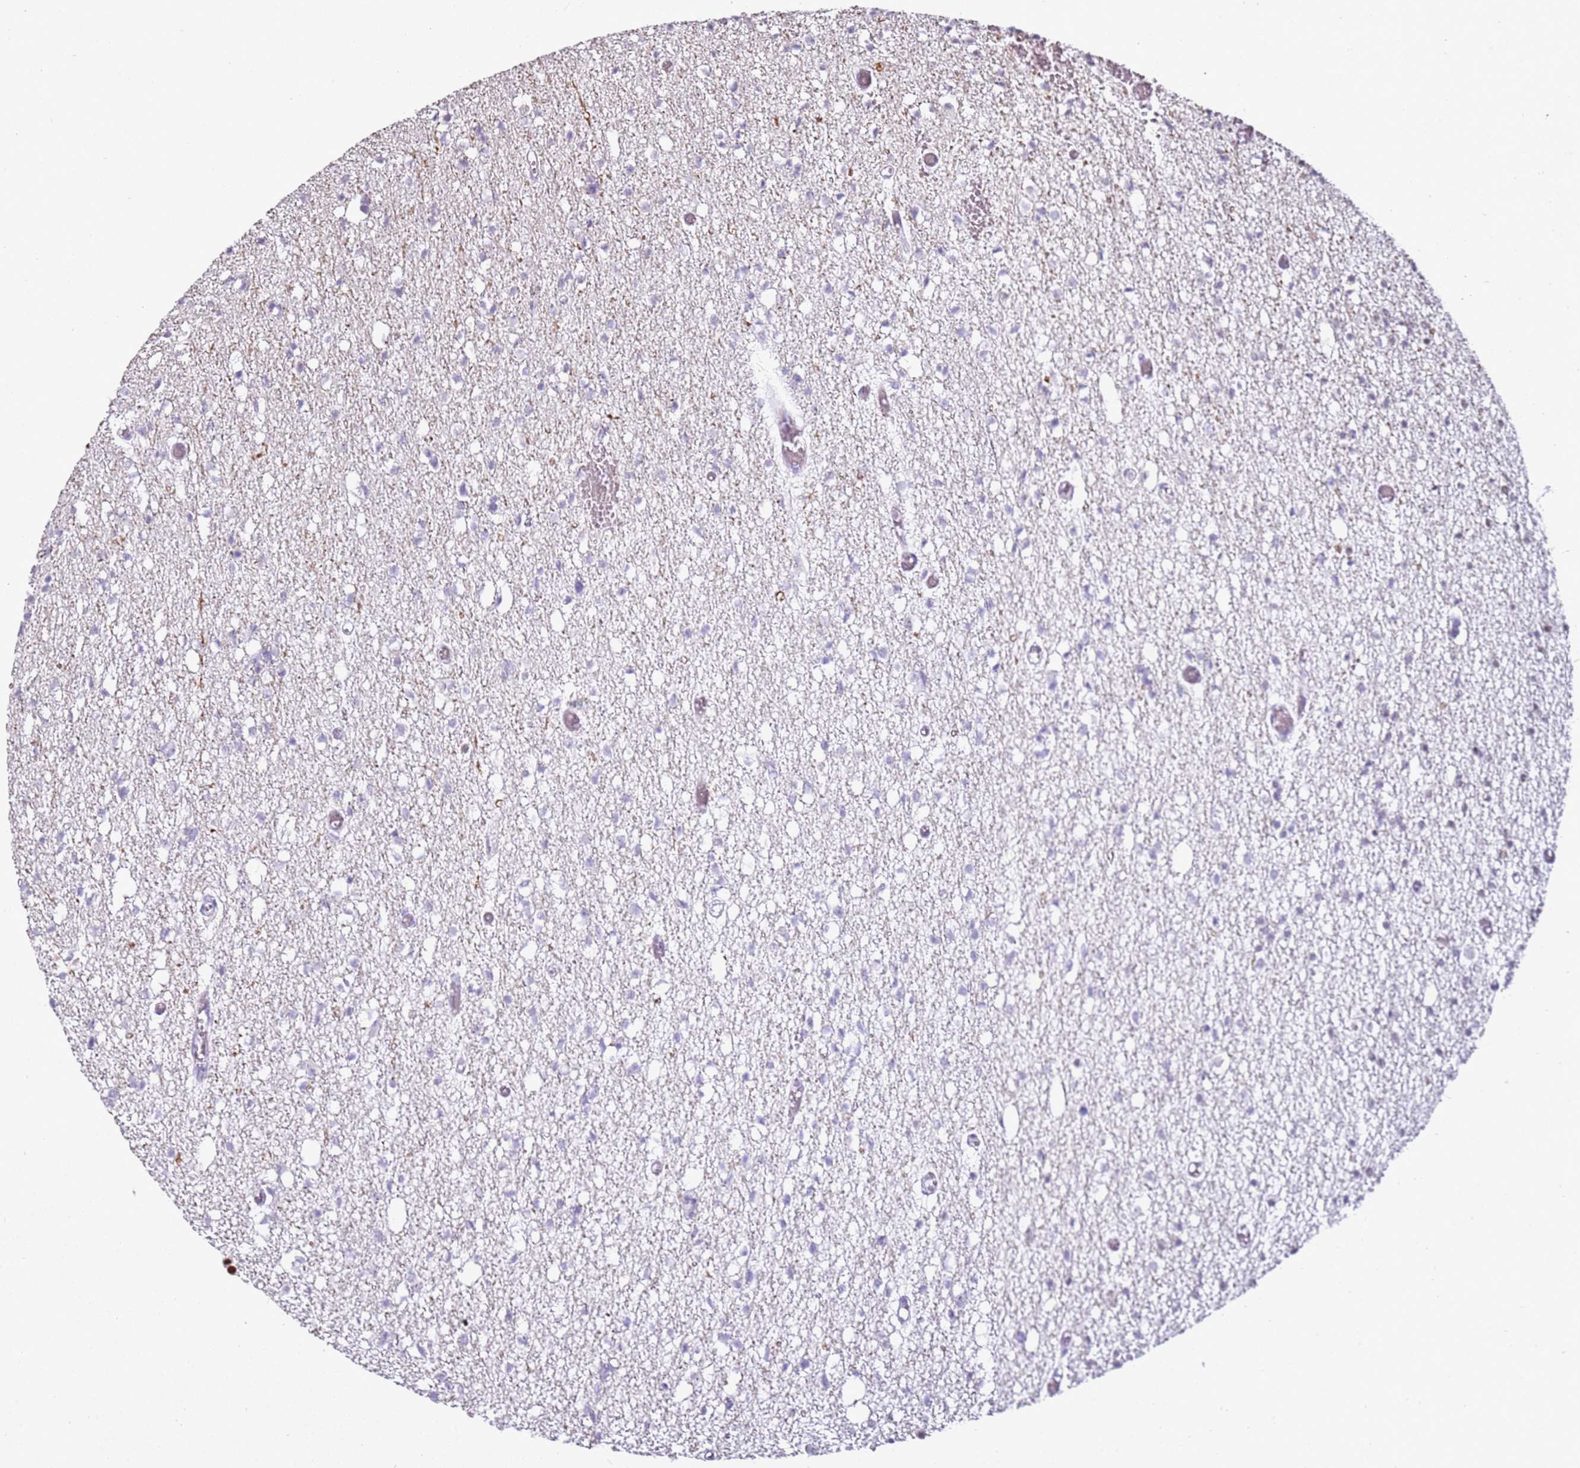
{"staining": {"intensity": "moderate", "quantity": "<25%", "location": "nuclear"}, "tissue": "glioma", "cell_type": "Tumor cells", "image_type": "cancer", "snomed": [{"axis": "morphology", "description": "Glioma, malignant, Low grade"}, {"axis": "topography", "description": "Brain"}], "caption": "High-power microscopy captured an immunohistochemistry (IHC) histopathology image of malignant low-grade glioma, revealing moderate nuclear positivity in about <25% of tumor cells.", "gene": "TENT4A", "patient": {"sex": "female", "age": 22}}